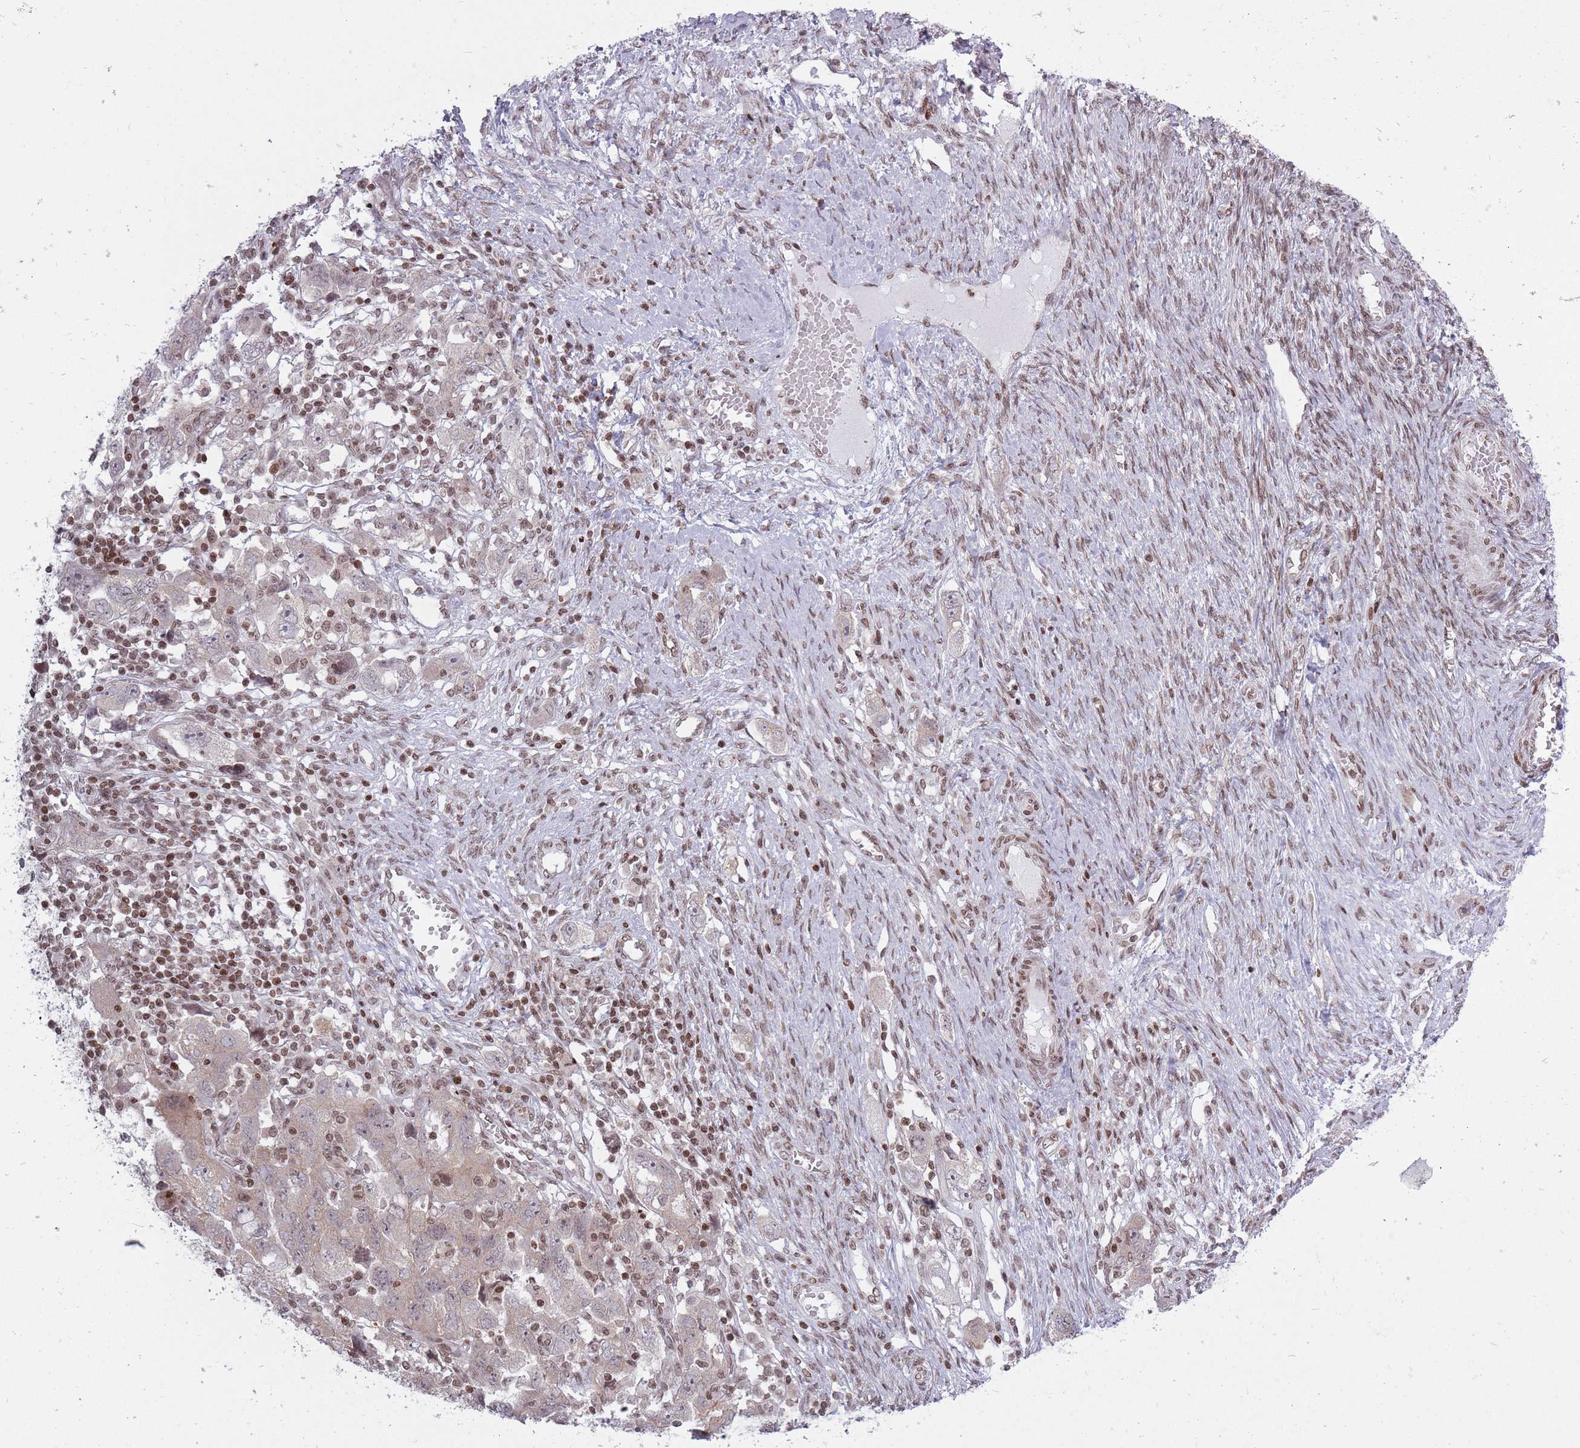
{"staining": {"intensity": "weak", "quantity": "25%-75%", "location": "cytoplasmic/membranous,nuclear"}, "tissue": "ovarian cancer", "cell_type": "Tumor cells", "image_type": "cancer", "snomed": [{"axis": "morphology", "description": "Carcinoma, NOS"}, {"axis": "morphology", "description": "Cystadenocarcinoma, serous, NOS"}, {"axis": "topography", "description": "Ovary"}], "caption": "Tumor cells reveal low levels of weak cytoplasmic/membranous and nuclear staining in about 25%-75% of cells in human ovarian cancer (serous cystadenocarcinoma).", "gene": "TMC6", "patient": {"sex": "female", "age": 69}}